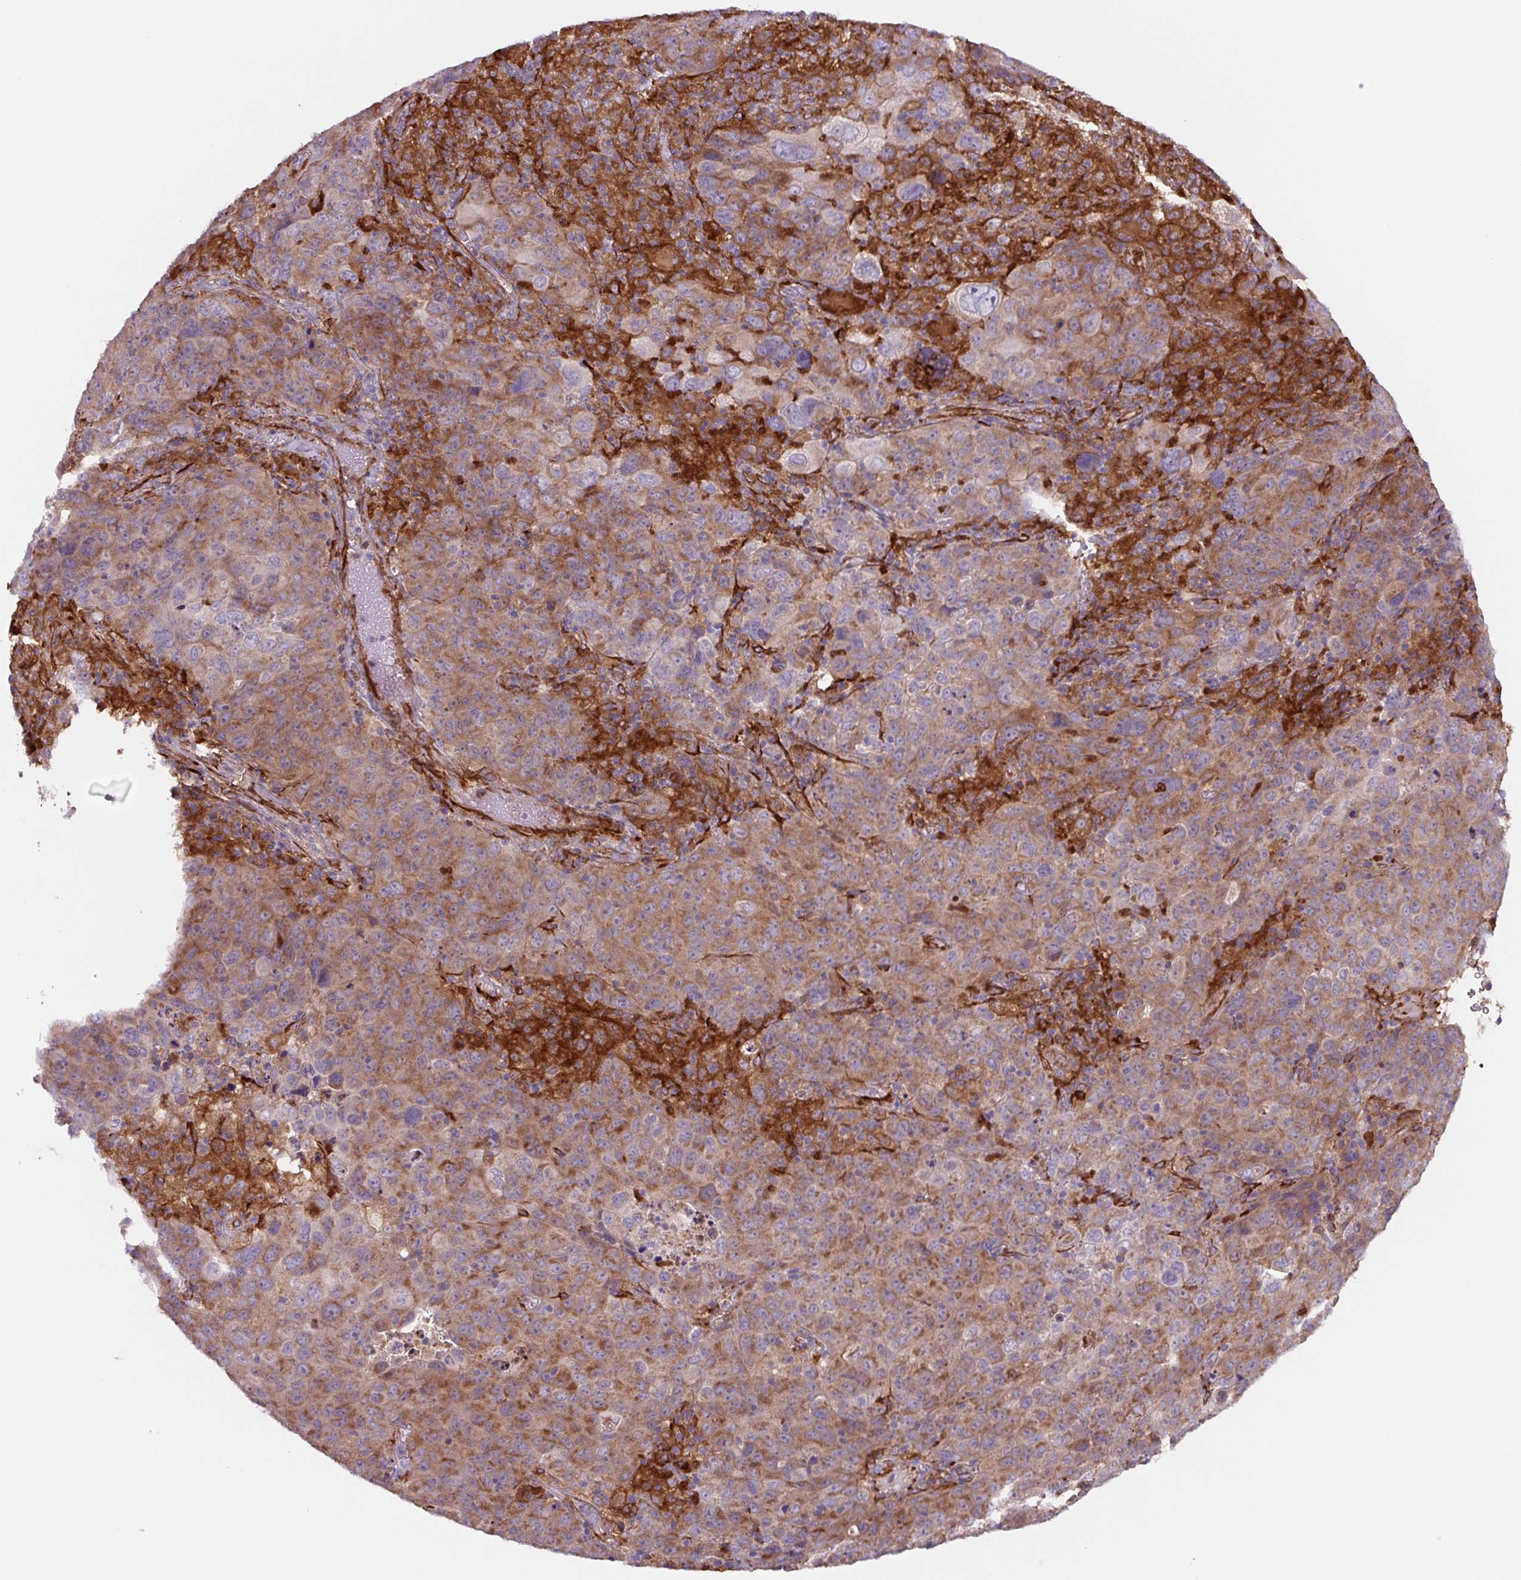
{"staining": {"intensity": "moderate", "quantity": ">75%", "location": "cytoplasmic/membranous"}, "tissue": "cervical cancer", "cell_type": "Tumor cells", "image_type": "cancer", "snomed": [{"axis": "morphology", "description": "Squamous cell carcinoma, NOS"}, {"axis": "topography", "description": "Cervix"}], "caption": "Tumor cells exhibit medium levels of moderate cytoplasmic/membranous positivity in about >75% of cells in cervical squamous cell carcinoma. (DAB = brown stain, brightfield microscopy at high magnification).", "gene": "DHFR2", "patient": {"sex": "female", "age": 44}}